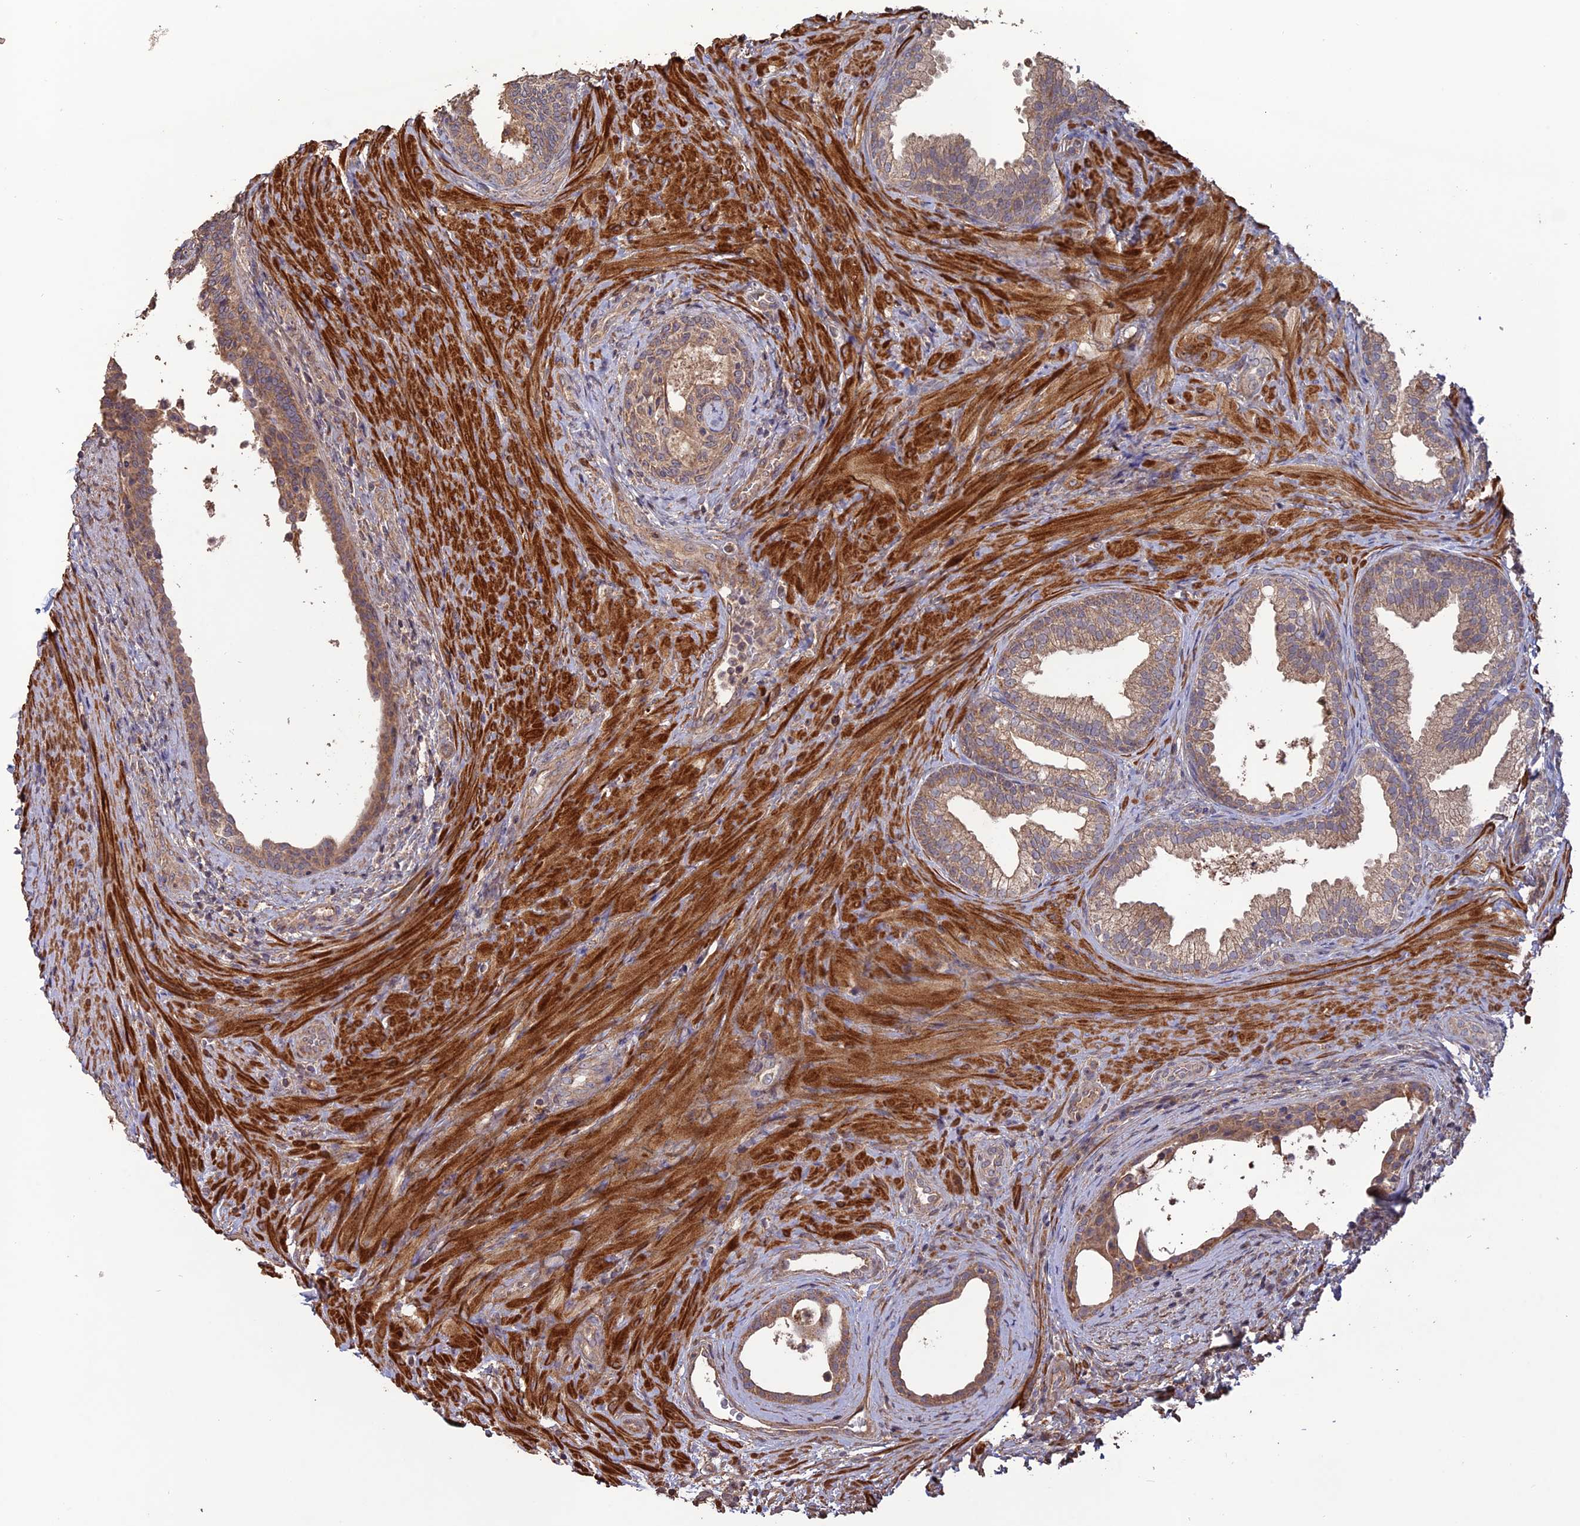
{"staining": {"intensity": "moderate", "quantity": ">75%", "location": "cytoplasmic/membranous"}, "tissue": "prostate", "cell_type": "Glandular cells", "image_type": "normal", "snomed": [{"axis": "morphology", "description": "Normal tissue, NOS"}, {"axis": "topography", "description": "Prostate"}], "caption": "IHC (DAB (3,3'-diaminobenzidine)) staining of unremarkable human prostate reveals moderate cytoplasmic/membranous protein staining in approximately >75% of glandular cells. (IHC, brightfield microscopy, high magnification).", "gene": "LAYN", "patient": {"sex": "male", "age": 76}}